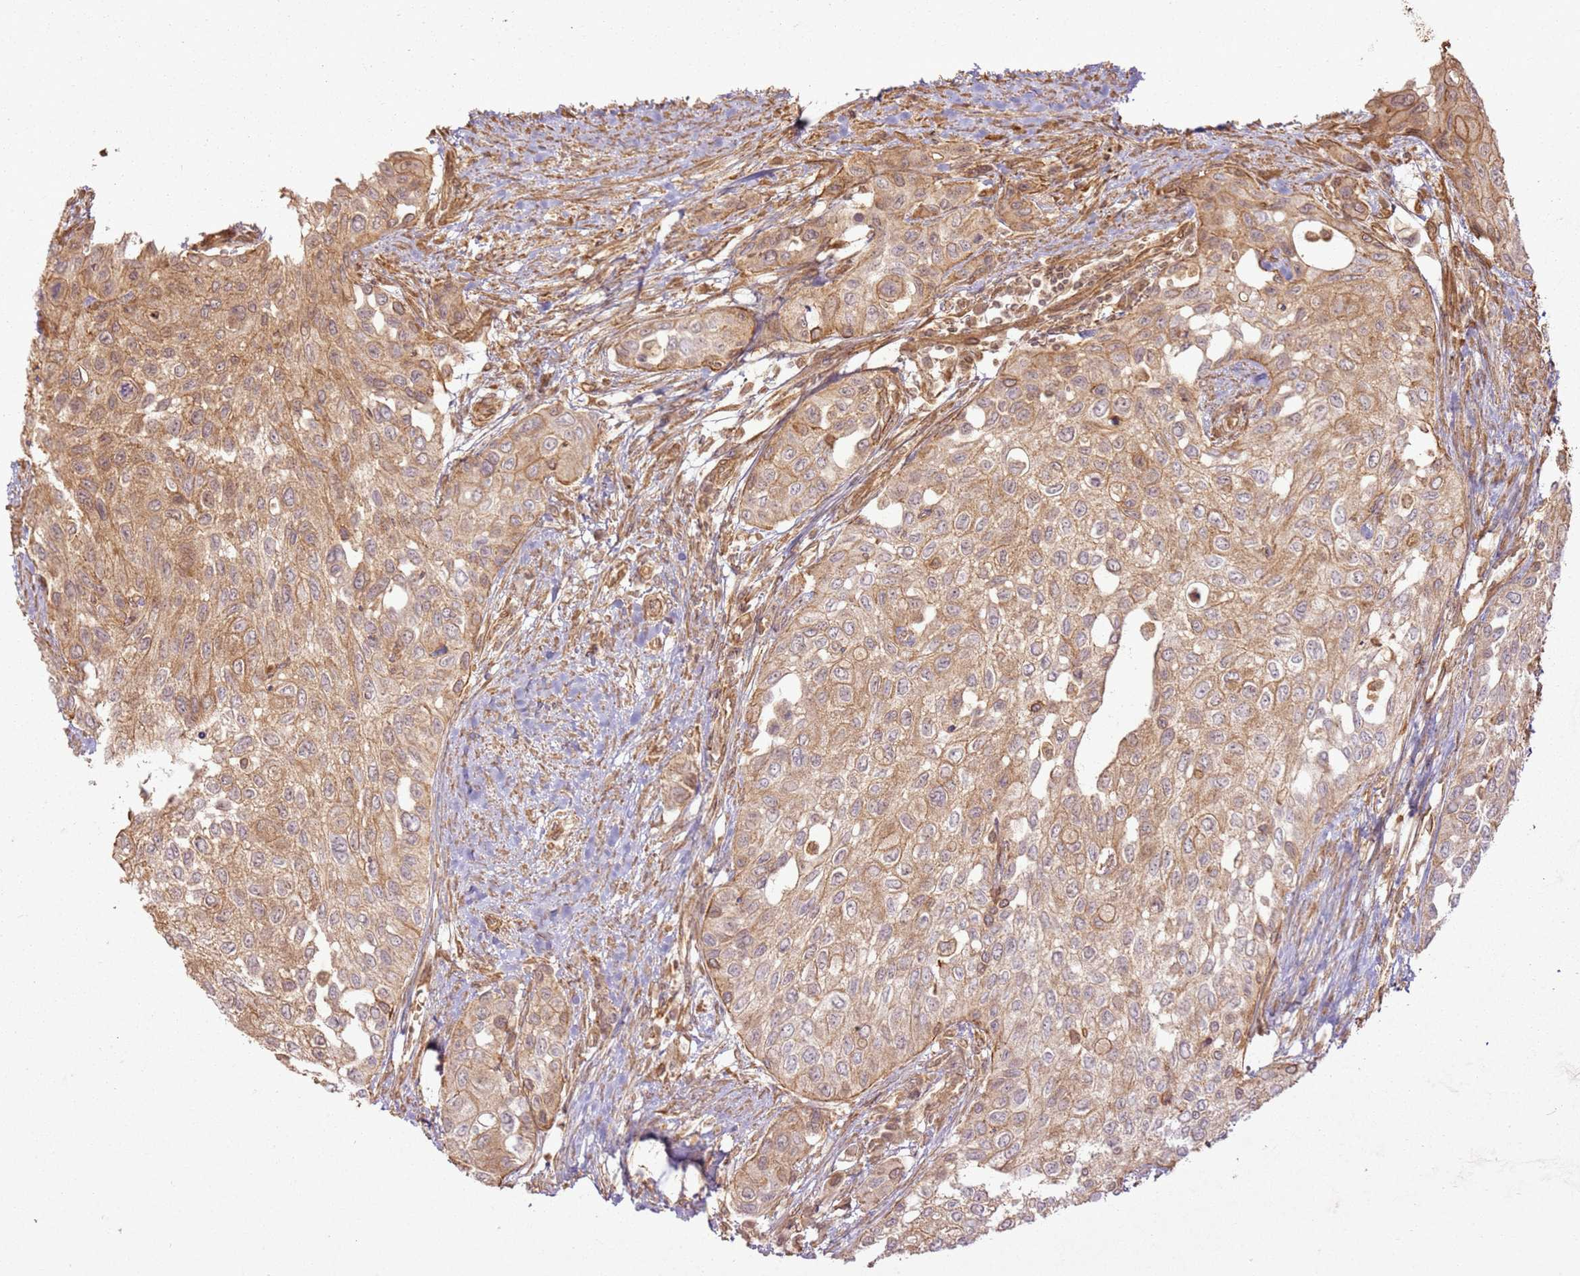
{"staining": {"intensity": "moderate", "quantity": "25%-75%", "location": "cytoplasmic/membranous"}, "tissue": "urothelial cancer", "cell_type": "Tumor cells", "image_type": "cancer", "snomed": [{"axis": "morphology", "description": "Normal tissue, NOS"}, {"axis": "morphology", "description": "Urothelial carcinoma, High grade"}, {"axis": "topography", "description": "Vascular tissue"}, {"axis": "topography", "description": "Urinary bladder"}], "caption": "Immunohistochemical staining of human high-grade urothelial carcinoma demonstrates medium levels of moderate cytoplasmic/membranous expression in about 25%-75% of tumor cells. The staining is performed using DAB brown chromogen to label protein expression. The nuclei are counter-stained blue using hematoxylin.", "gene": "ZNF776", "patient": {"sex": "female", "age": 56}}